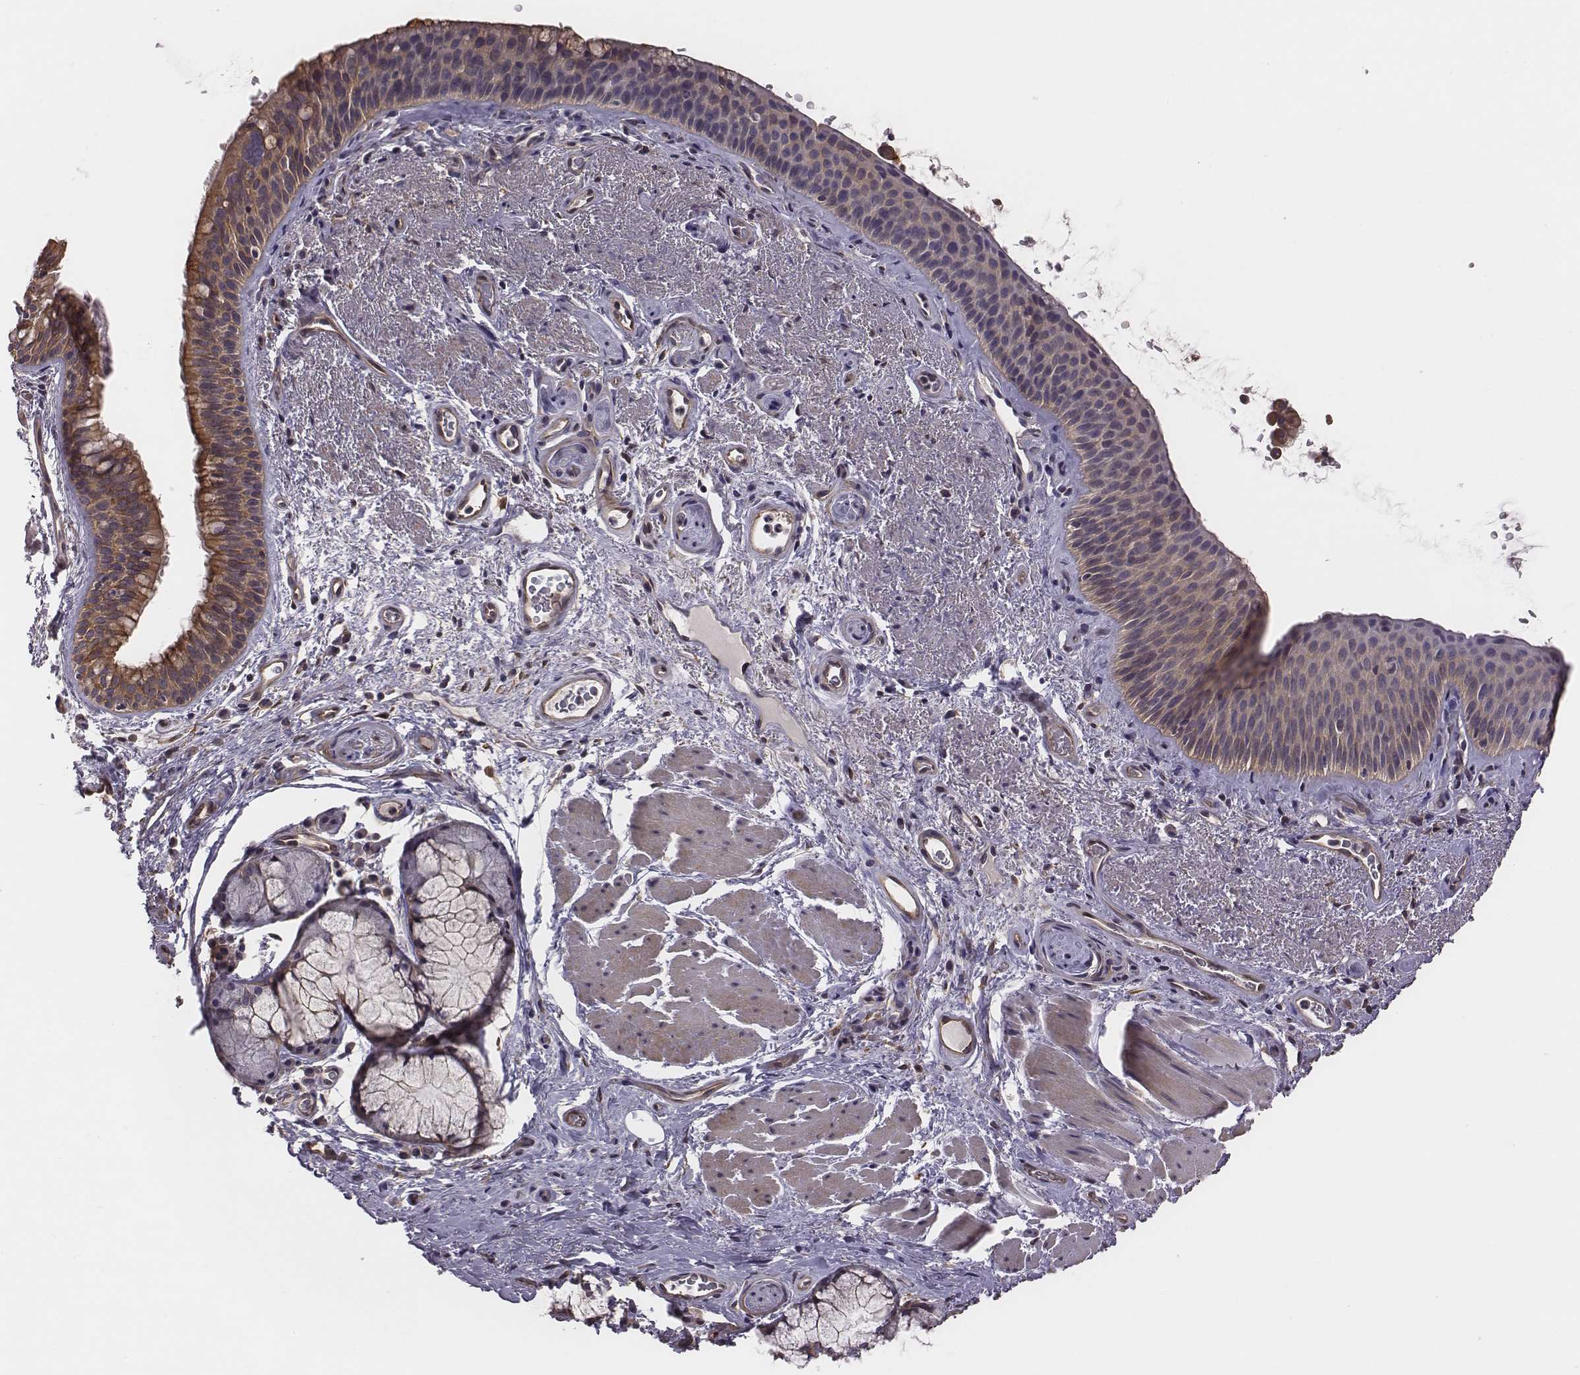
{"staining": {"intensity": "moderate", "quantity": ">75%", "location": "cytoplasmic/membranous"}, "tissue": "bronchus", "cell_type": "Respiratory epithelial cells", "image_type": "normal", "snomed": [{"axis": "morphology", "description": "Normal tissue, NOS"}, {"axis": "topography", "description": "Bronchus"}], "caption": "Respiratory epithelial cells reveal moderate cytoplasmic/membranous staining in approximately >75% of cells in unremarkable bronchus. Nuclei are stained in blue.", "gene": "SCARF1", "patient": {"sex": "male", "age": 48}}